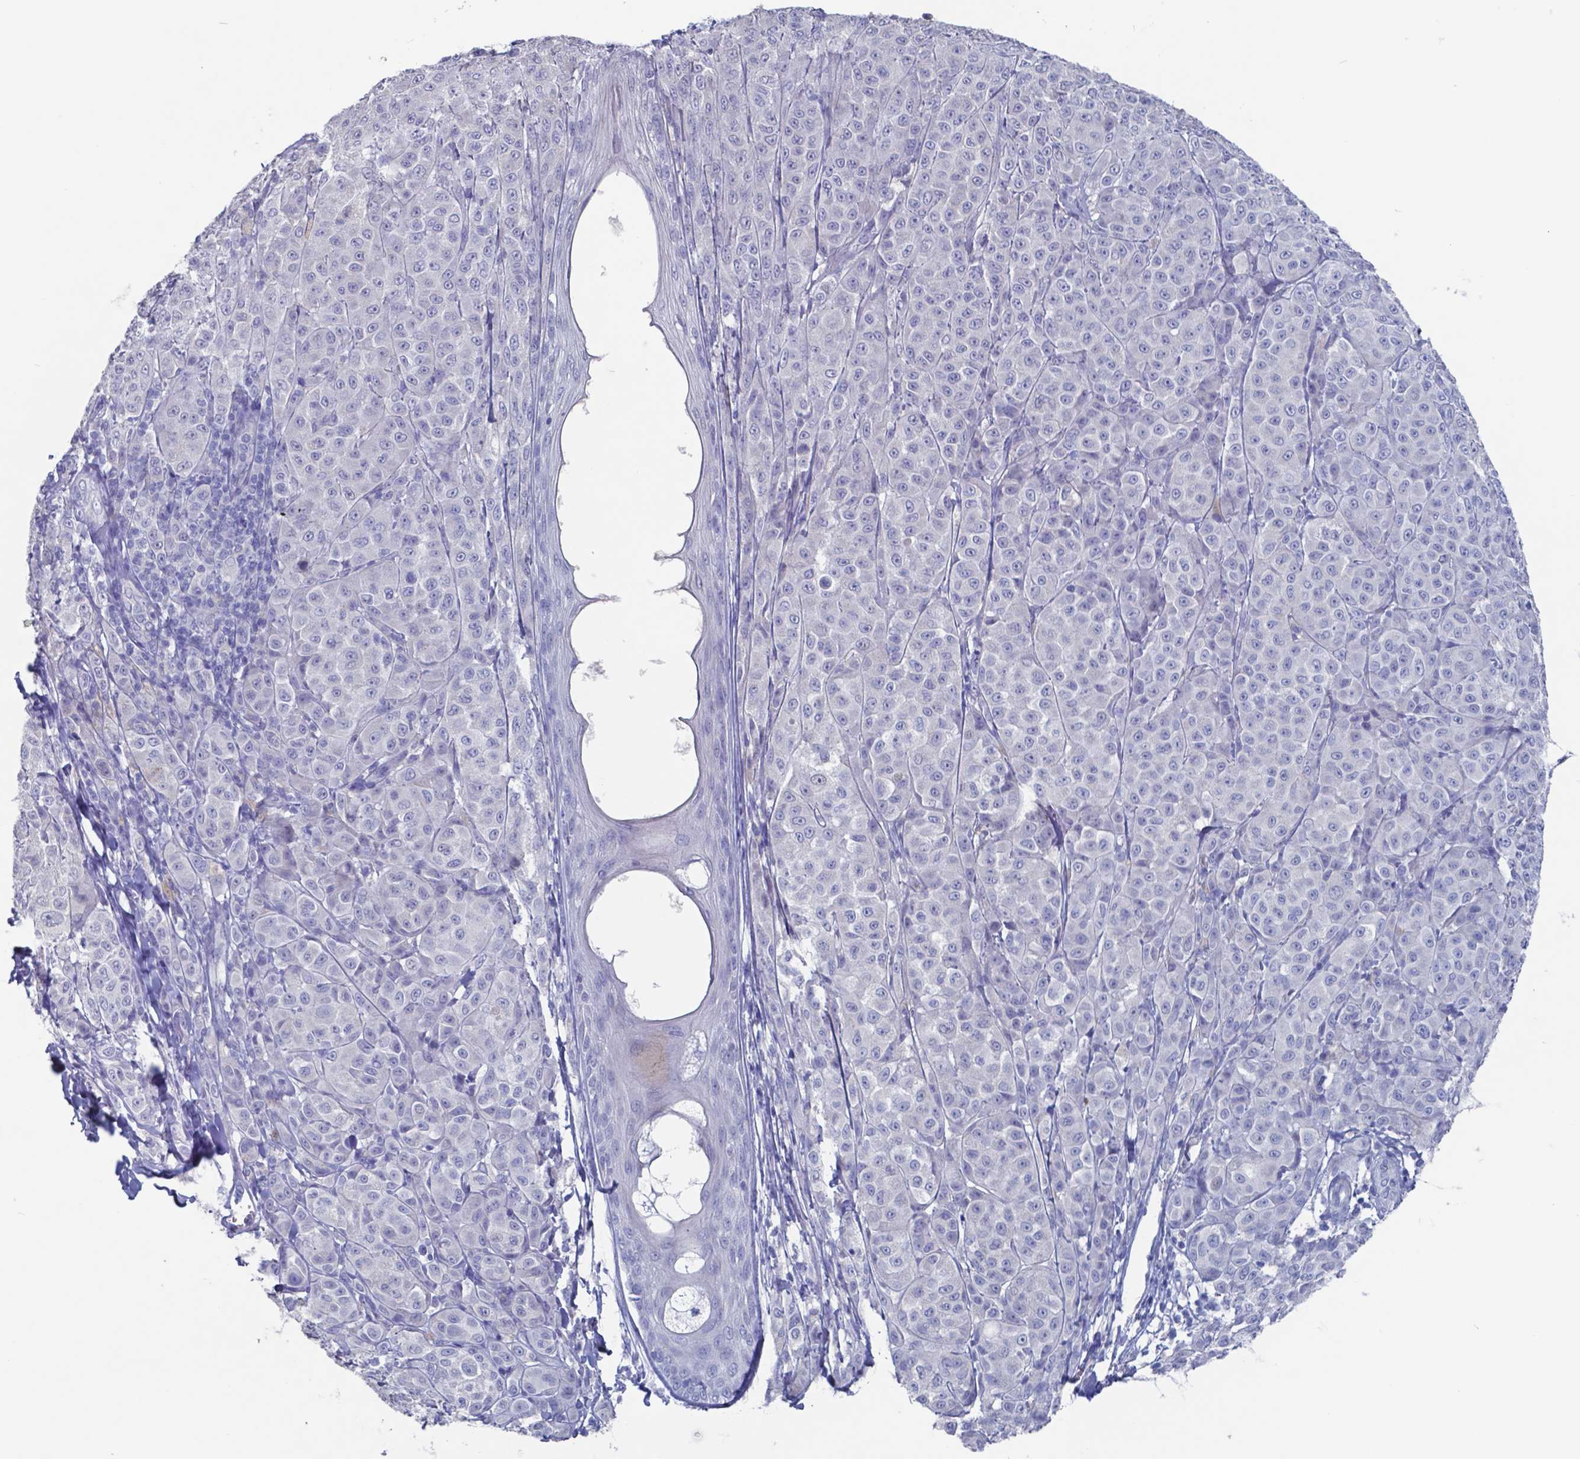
{"staining": {"intensity": "negative", "quantity": "none", "location": "none"}, "tissue": "melanoma", "cell_type": "Tumor cells", "image_type": "cancer", "snomed": [{"axis": "morphology", "description": "Malignant melanoma, NOS"}, {"axis": "topography", "description": "Skin"}], "caption": "Tumor cells show no significant protein positivity in malignant melanoma. (Stains: DAB IHC with hematoxylin counter stain, Microscopy: brightfield microscopy at high magnification).", "gene": "TTR", "patient": {"sex": "male", "age": 89}}